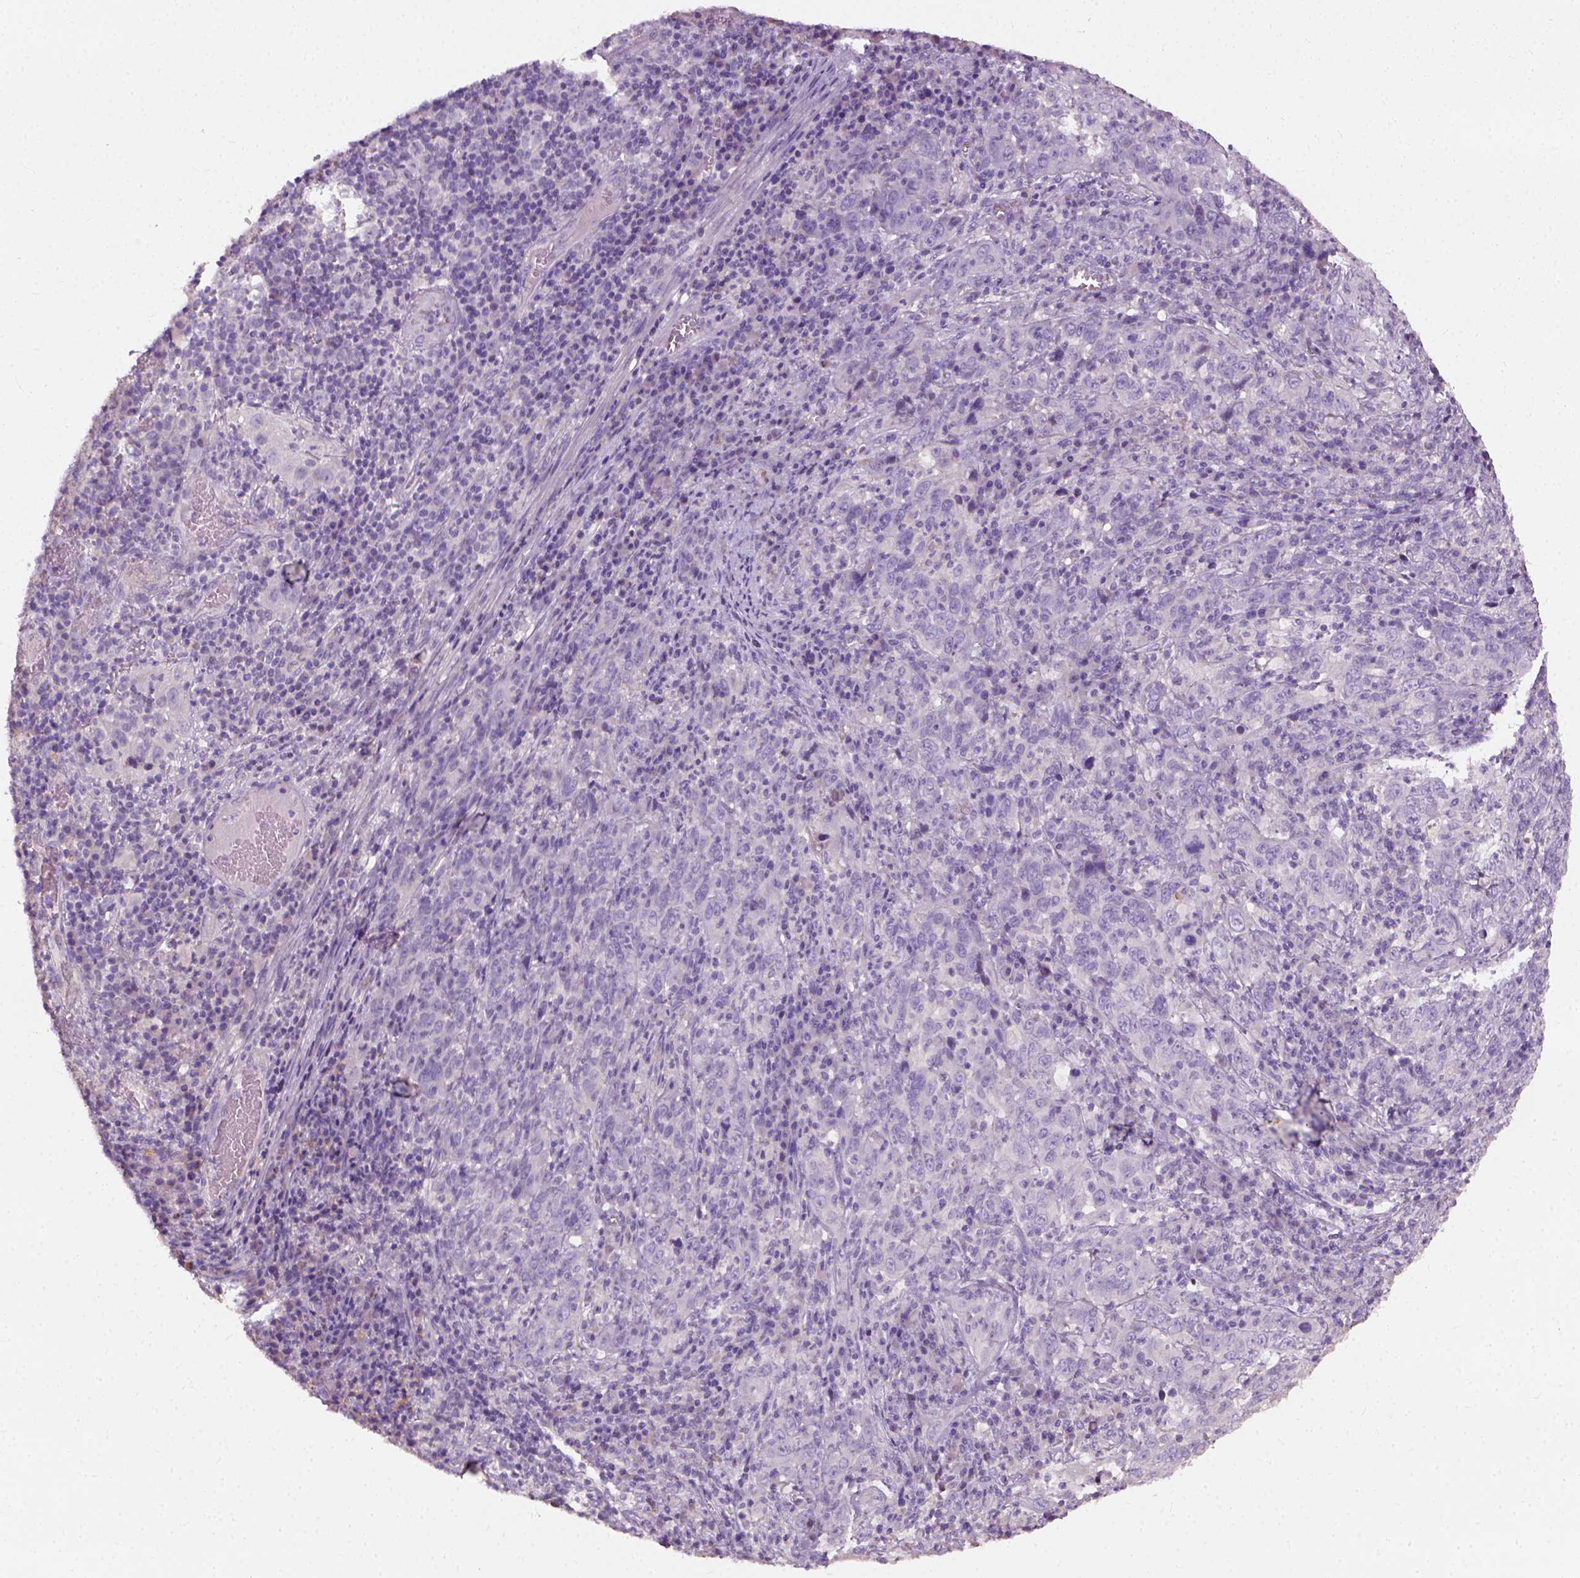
{"staining": {"intensity": "negative", "quantity": "none", "location": "none"}, "tissue": "cervical cancer", "cell_type": "Tumor cells", "image_type": "cancer", "snomed": [{"axis": "morphology", "description": "Squamous cell carcinoma, NOS"}, {"axis": "topography", "description": "Cervix"}], "caption": "Human cervical cancer (squamous cell carcinoma) stained for a protein using immunohistochemistry reveals no positivity in tumor cells.", "gene": "DHCR24", "patient": {"sex": "female", "age": 46}}